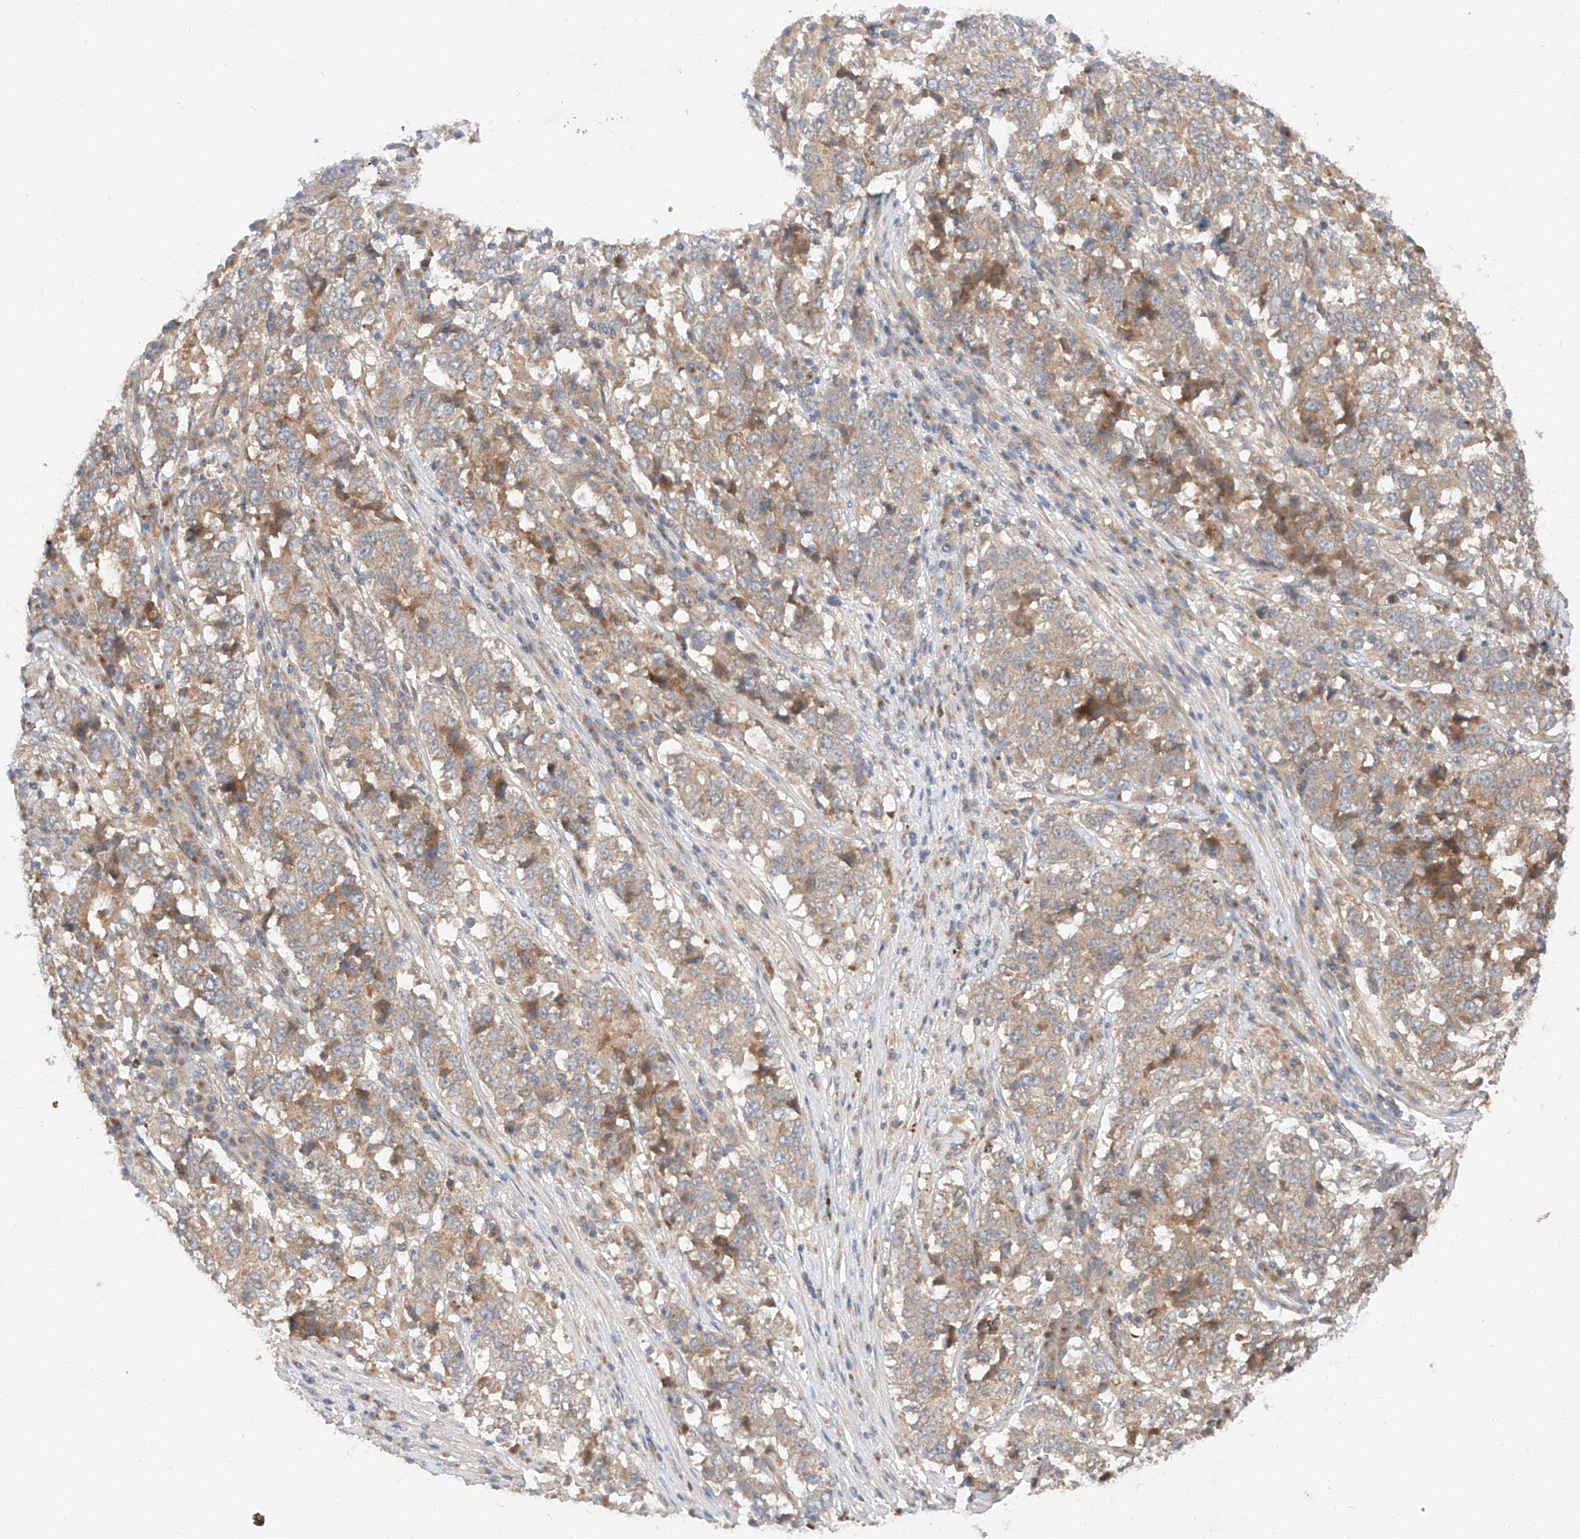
{"staining": {"intensity": "weak", "quantity": ">75%", "location": "cytoplasmic/membranous"}, "tissue": "stomach cancer", "cell_type": "Tumor cells", "image_type": "cancer", "snomed": [{"axis": "morphology", "description": "Adenocarcinoma, NOS"}, {"axis": "topography", "description": "Stomach"}], "caption": "The immunohistochemical stain shows weak cytoplasmic/membranous positivity in tumor cells of stomach adenocarcinoma tissue. Nuclei are stained in blue.", "gene": "XPNPEP1", "patient": {"sex": "male", "age": 59}}